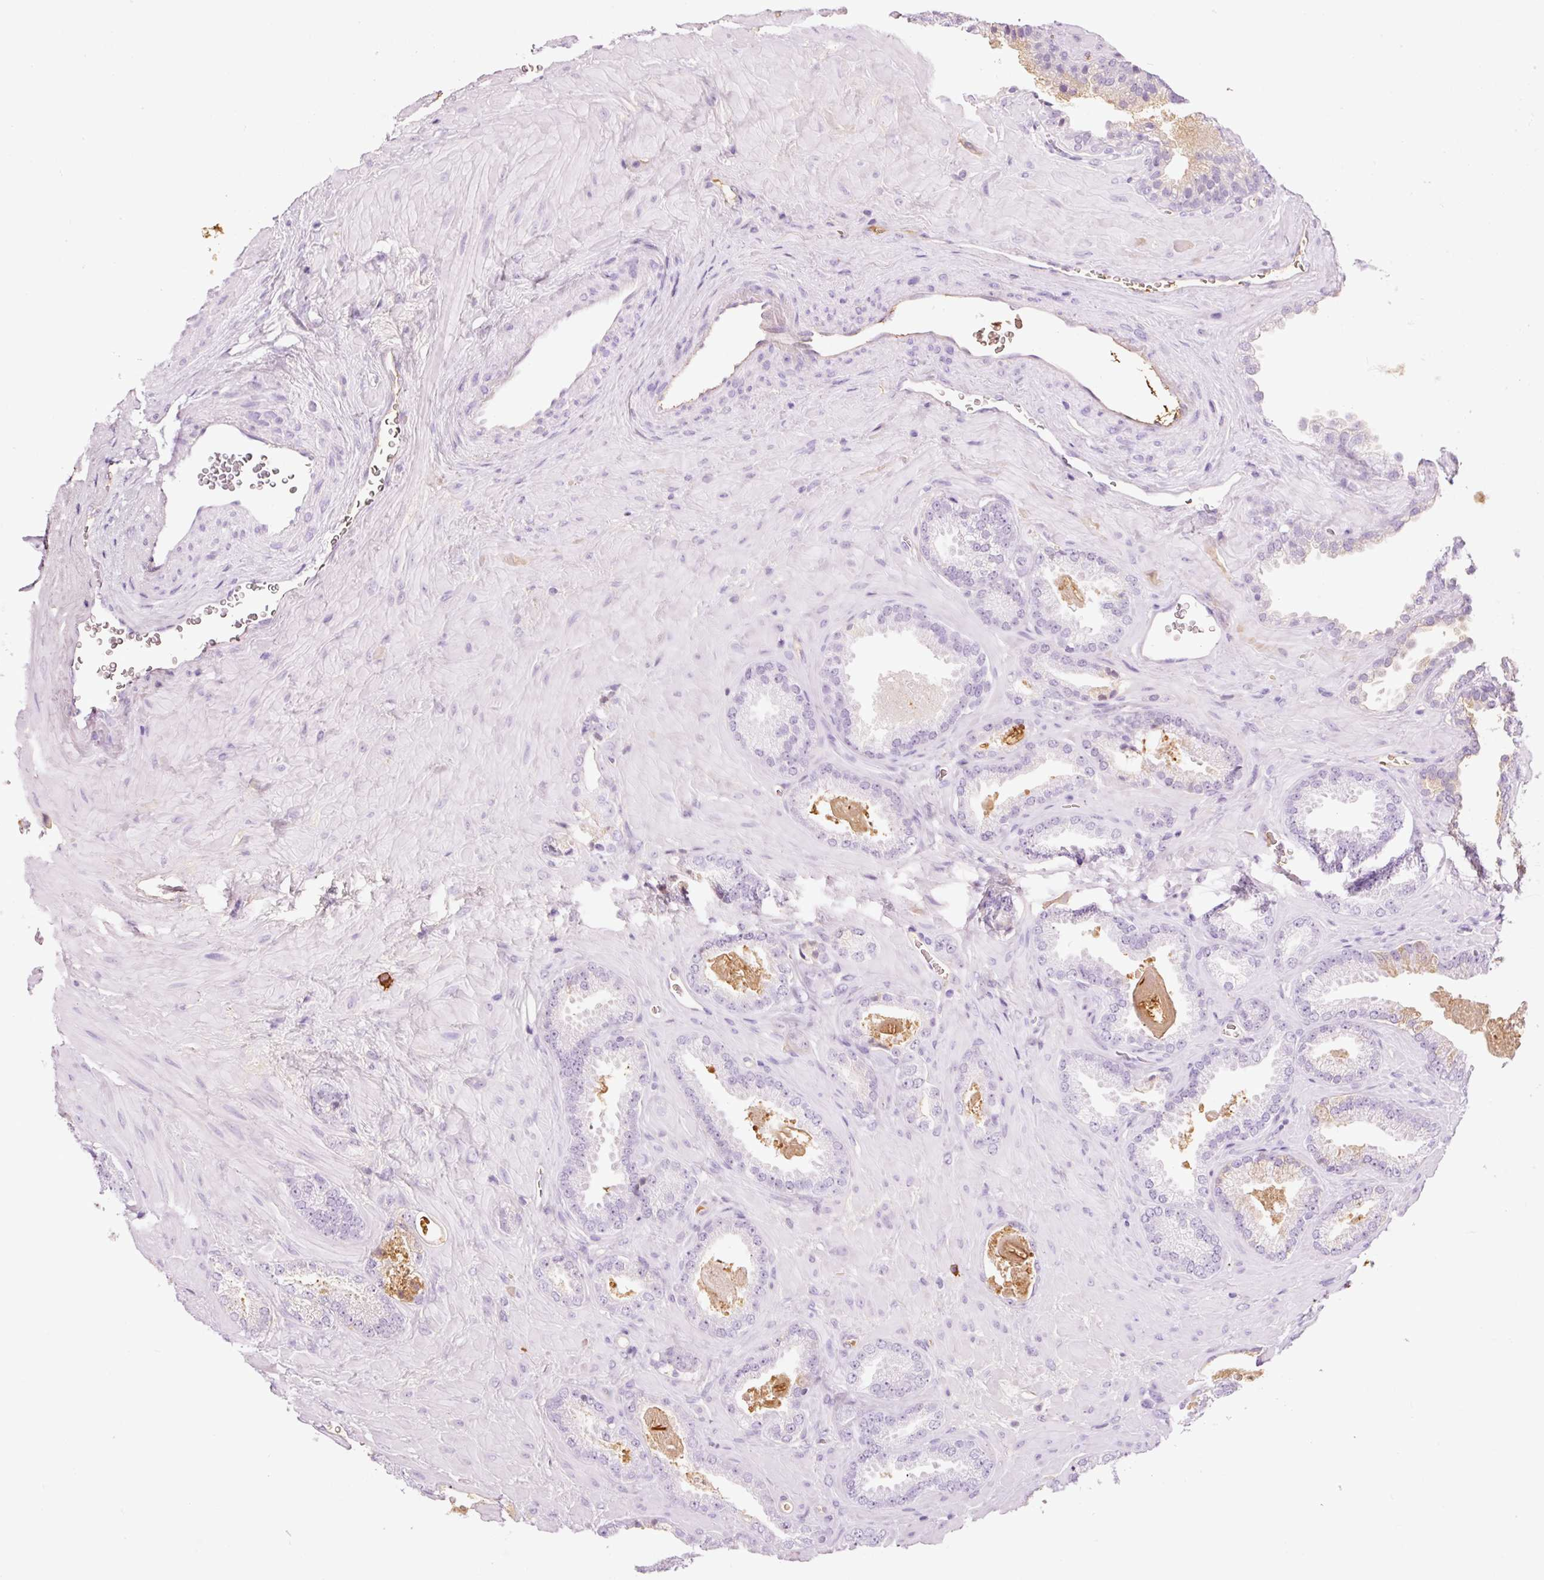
{"staining": {"intensity": "negative", "quantity": "none", "location": "none"}, "tissue": "prostate cancer", "cell_type": "Tumor cells", "image_type": "cancer", "snomed": [{"axis": "morphology", "description": "Adenocarcinoma, Low grade"}, {"axis": "topography", "description": "Prostate"}], "caption": "IHC histopathology image of neoplastic tissue: human prostate low-grade adenocarcinoma stained with DAB (3,3'-diaminobenzidine) displays no significant protein staining in tumor cells.", "gene": "PRPF38B", "patient": {"sex": "male", "age": 62}}